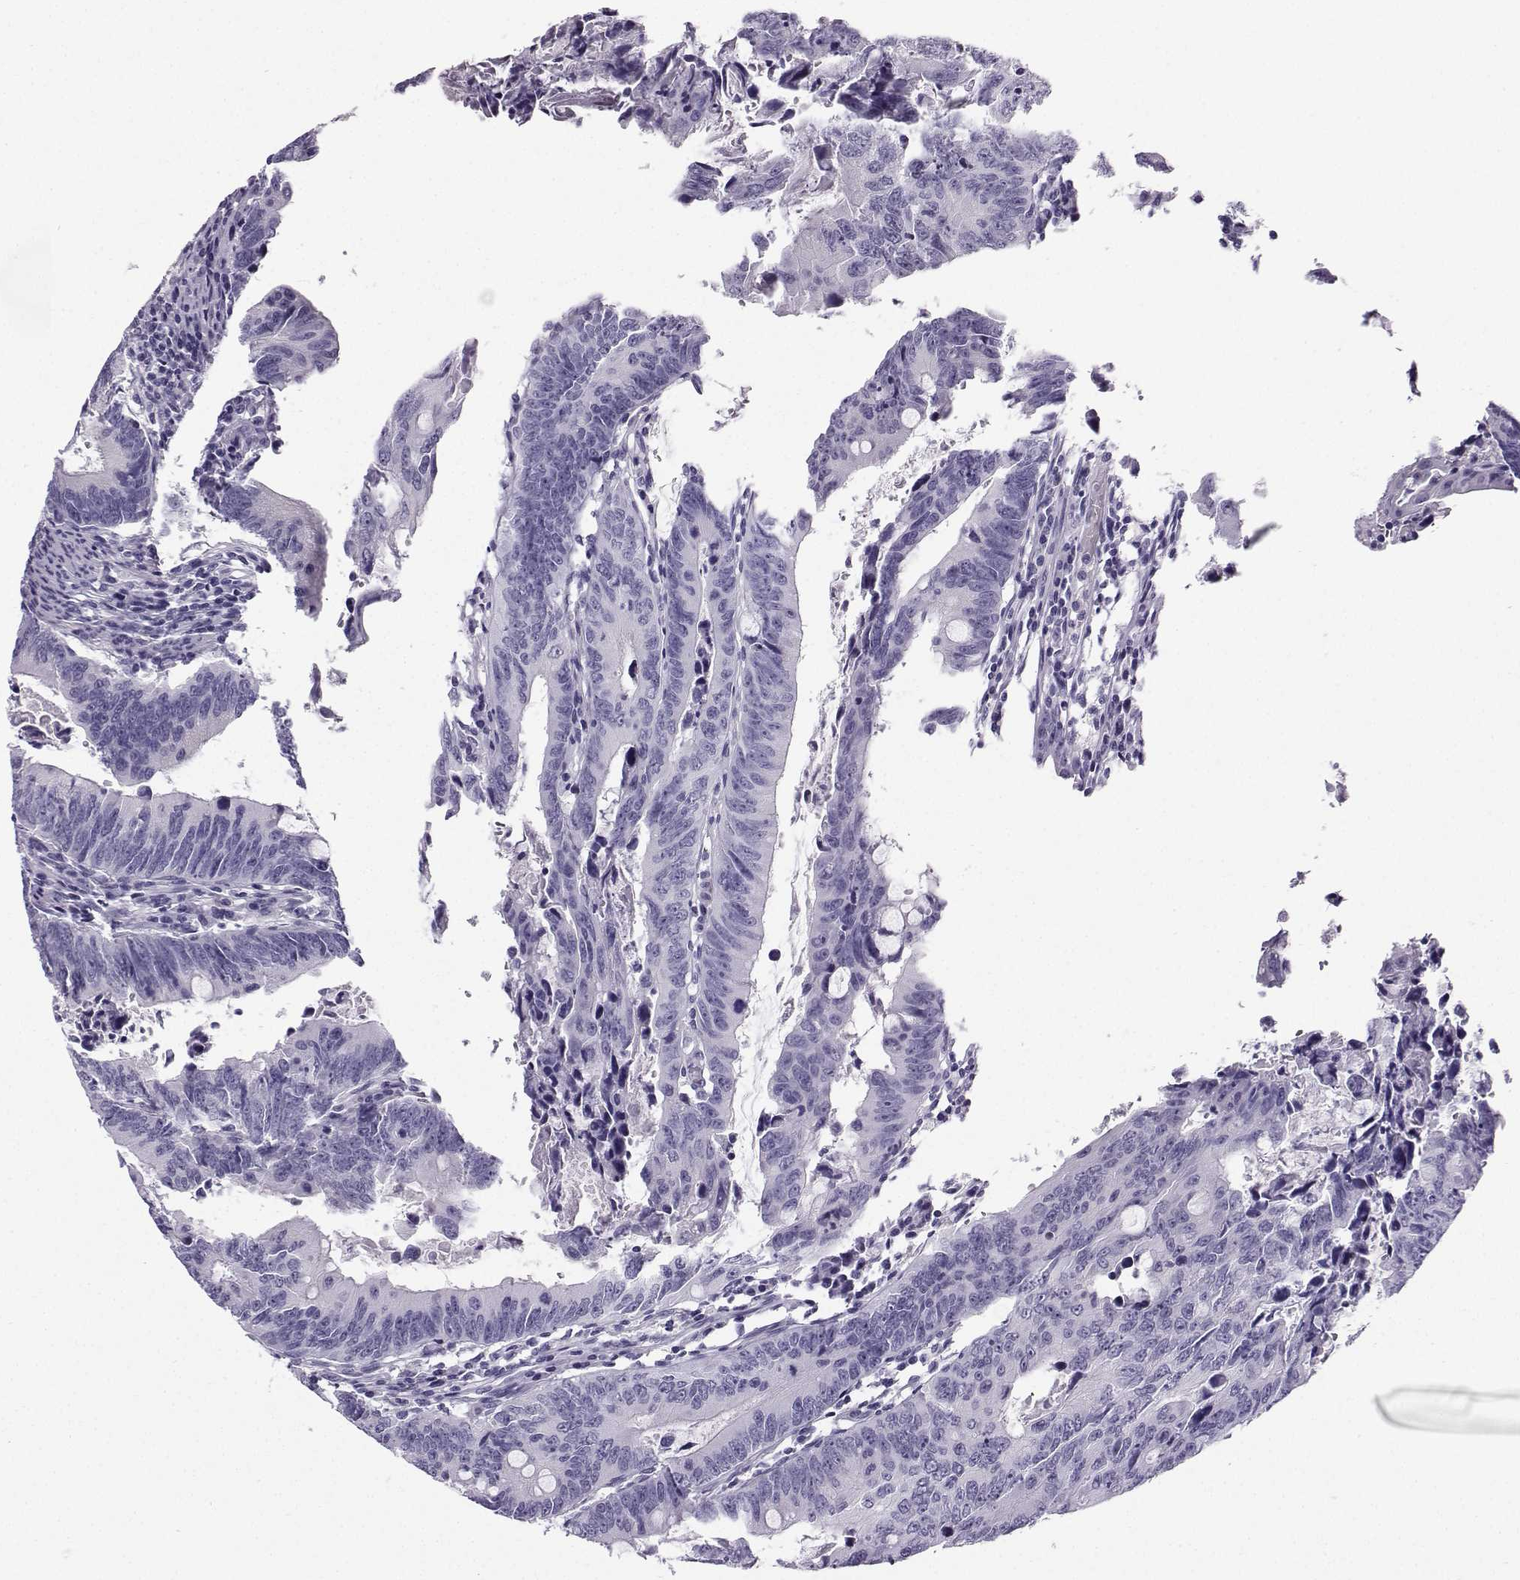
{"staining": {"intensity": "negative", "quantity": "none", "location": "none"}, "tissue": "colorectal cancer", "cell_type": "Tumor cells", "image_type": "cancer", "snomed": [{"axis": "morphology", "description": "Adenocarcinoma, NOS"}, {"axis": "topography", "description": "Colon"}], "caption": "IHC micrograph of human adenocarcinoma (colorectal) stained for a protein (brown), which exhibits no expression in tumor cells.", "gene": "ZBTB8B", "patient": {"sex": "female", "age": 87}}